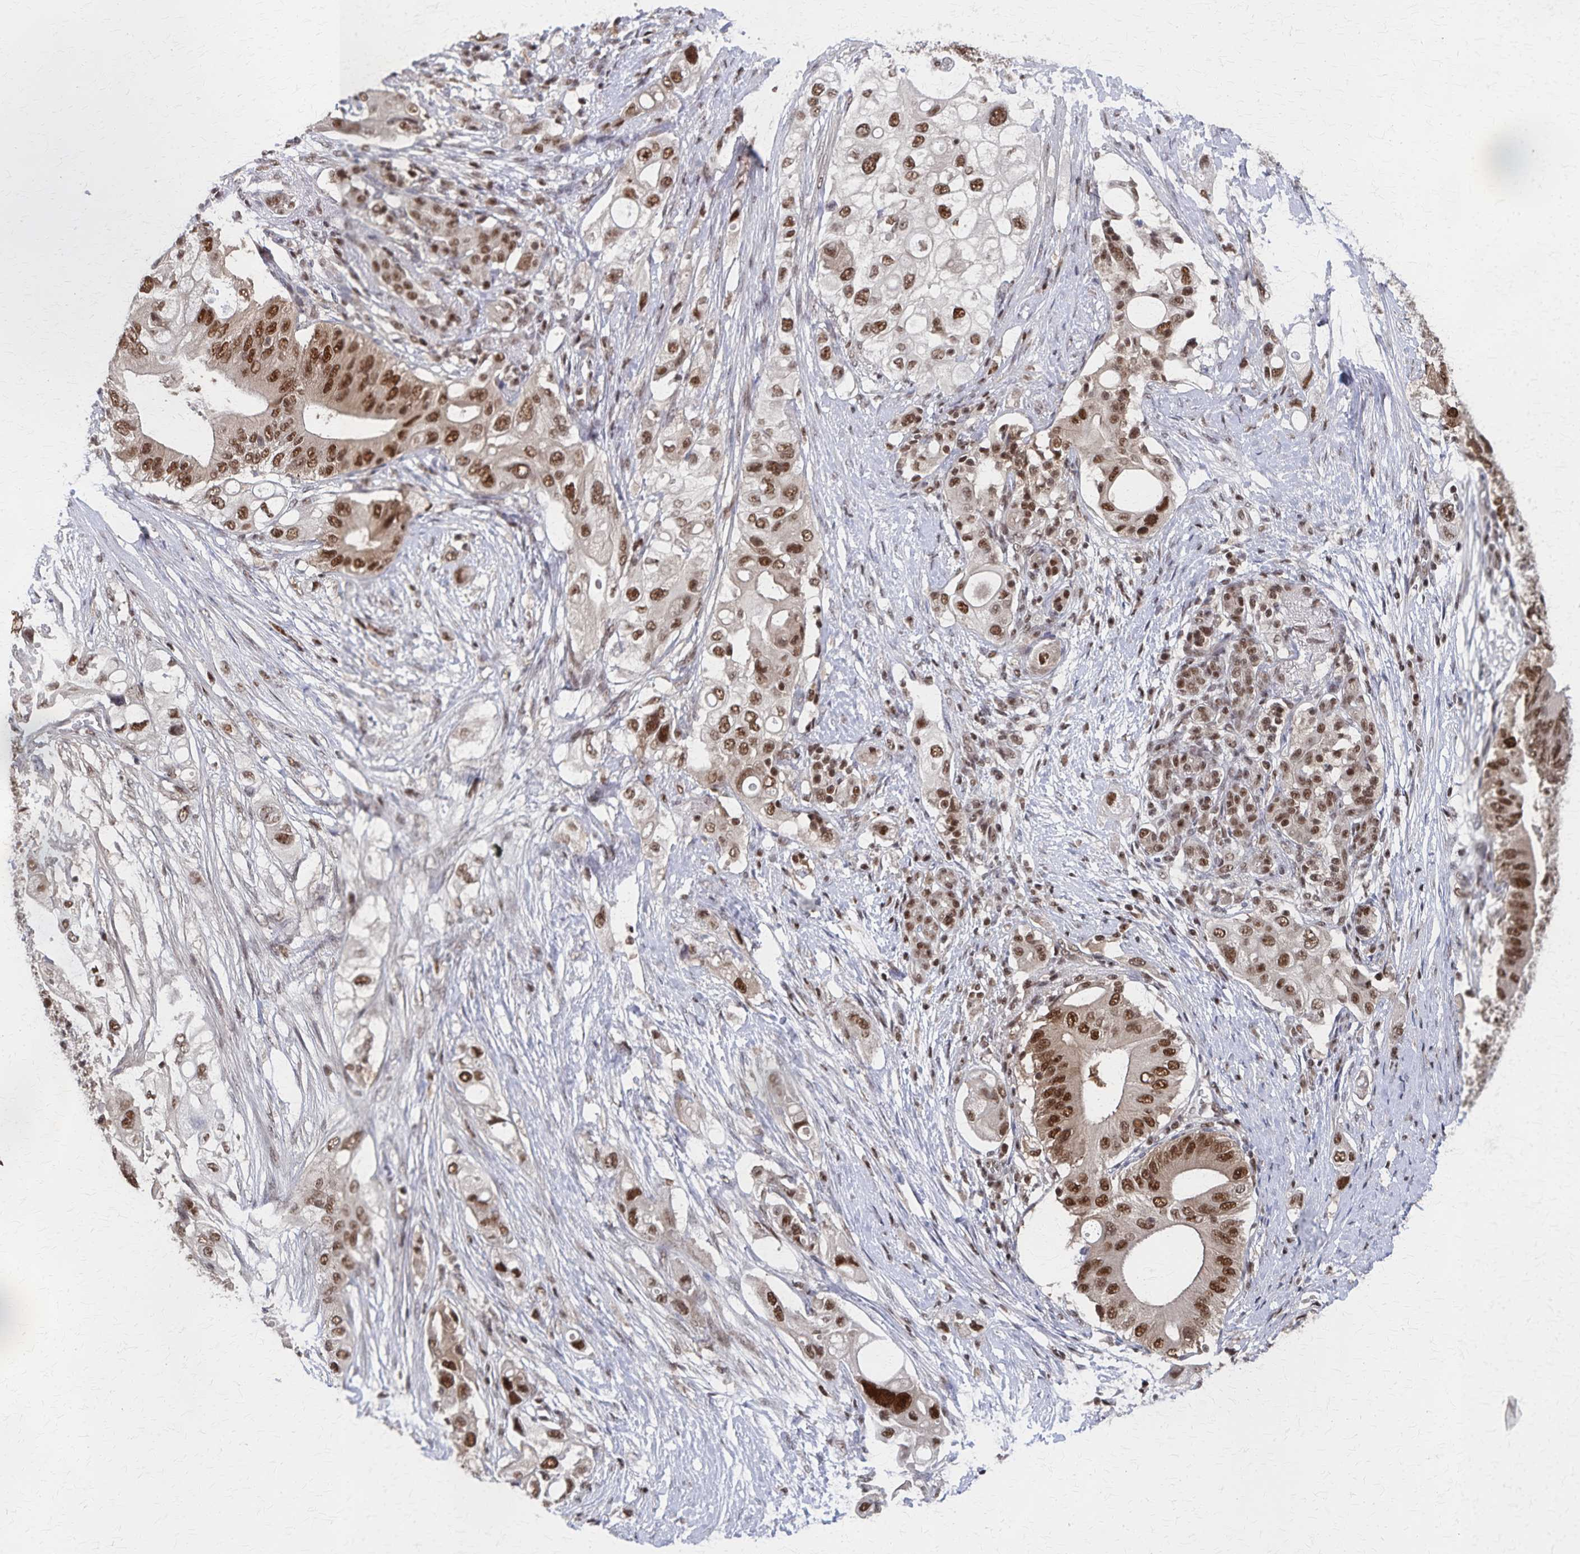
{"staining": {"intensity": "moderate", "quantity": ">75%", "location": "nuclear"}, "tissue": "pancreatic cancer", "cell_type": "Tumor cells", "image_type": "cancer", "snomed": [{"axis": "morphology", "description": "Adenocarcinoma, NOS"}, {"axis": "topography", "description": "Pancreas"}], "caption": "Pancreatic cancer (adenocarcinoma) stained for a protein exhibits moderate nuclear positivity in tumor cells. The staining was performed using DAB, with brown indicating positive protein expression. Nuclei are stained blue with hematoxylin.", "gene": "GTF2B", "patient": {"sex": "female", "age": 72}}